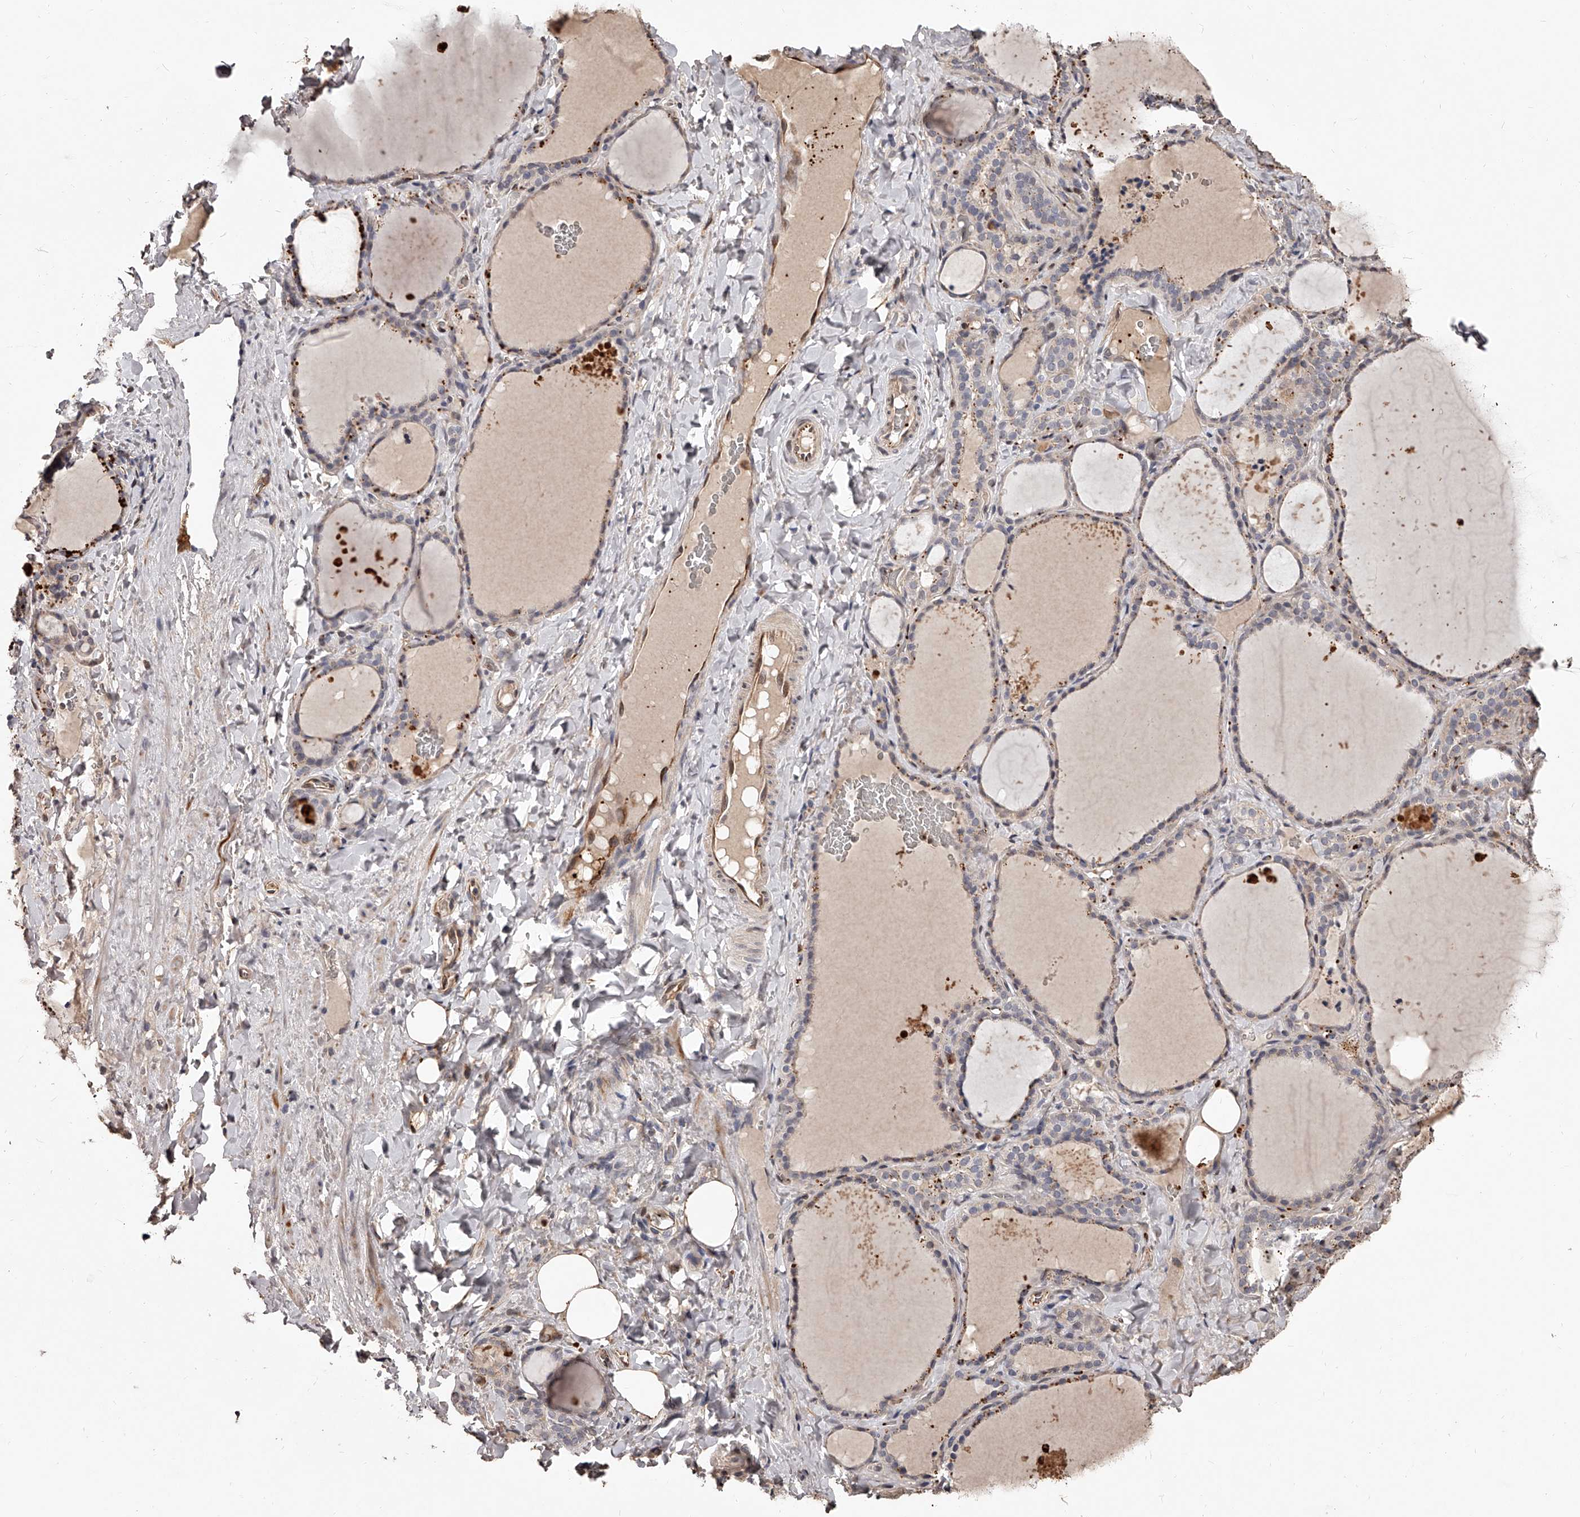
{"staining": {"intensity": "weak", "quantity": "25%-75%", "location": "cytoplasmic/membranous"}, "tissue": "thyroid gland", "cell_type": "Glandular cells", "image_type": "normal", "snomed": [{"axis": "morphology", "description": "Normal tissue, NOS"}, {"axis": "topography", "description": "Thyroid gland"}], "caption": "Immunohistochemical staining of normal thyroid gland demonstrates weak cytoplasmic/membranous protein staining in about 25%-75% of glandular cells. (DAB IHC, brown staining for protein, blue staining for nuclei).", "gene": "URGCP", "patient": {"sex": "female", "age": 22}}